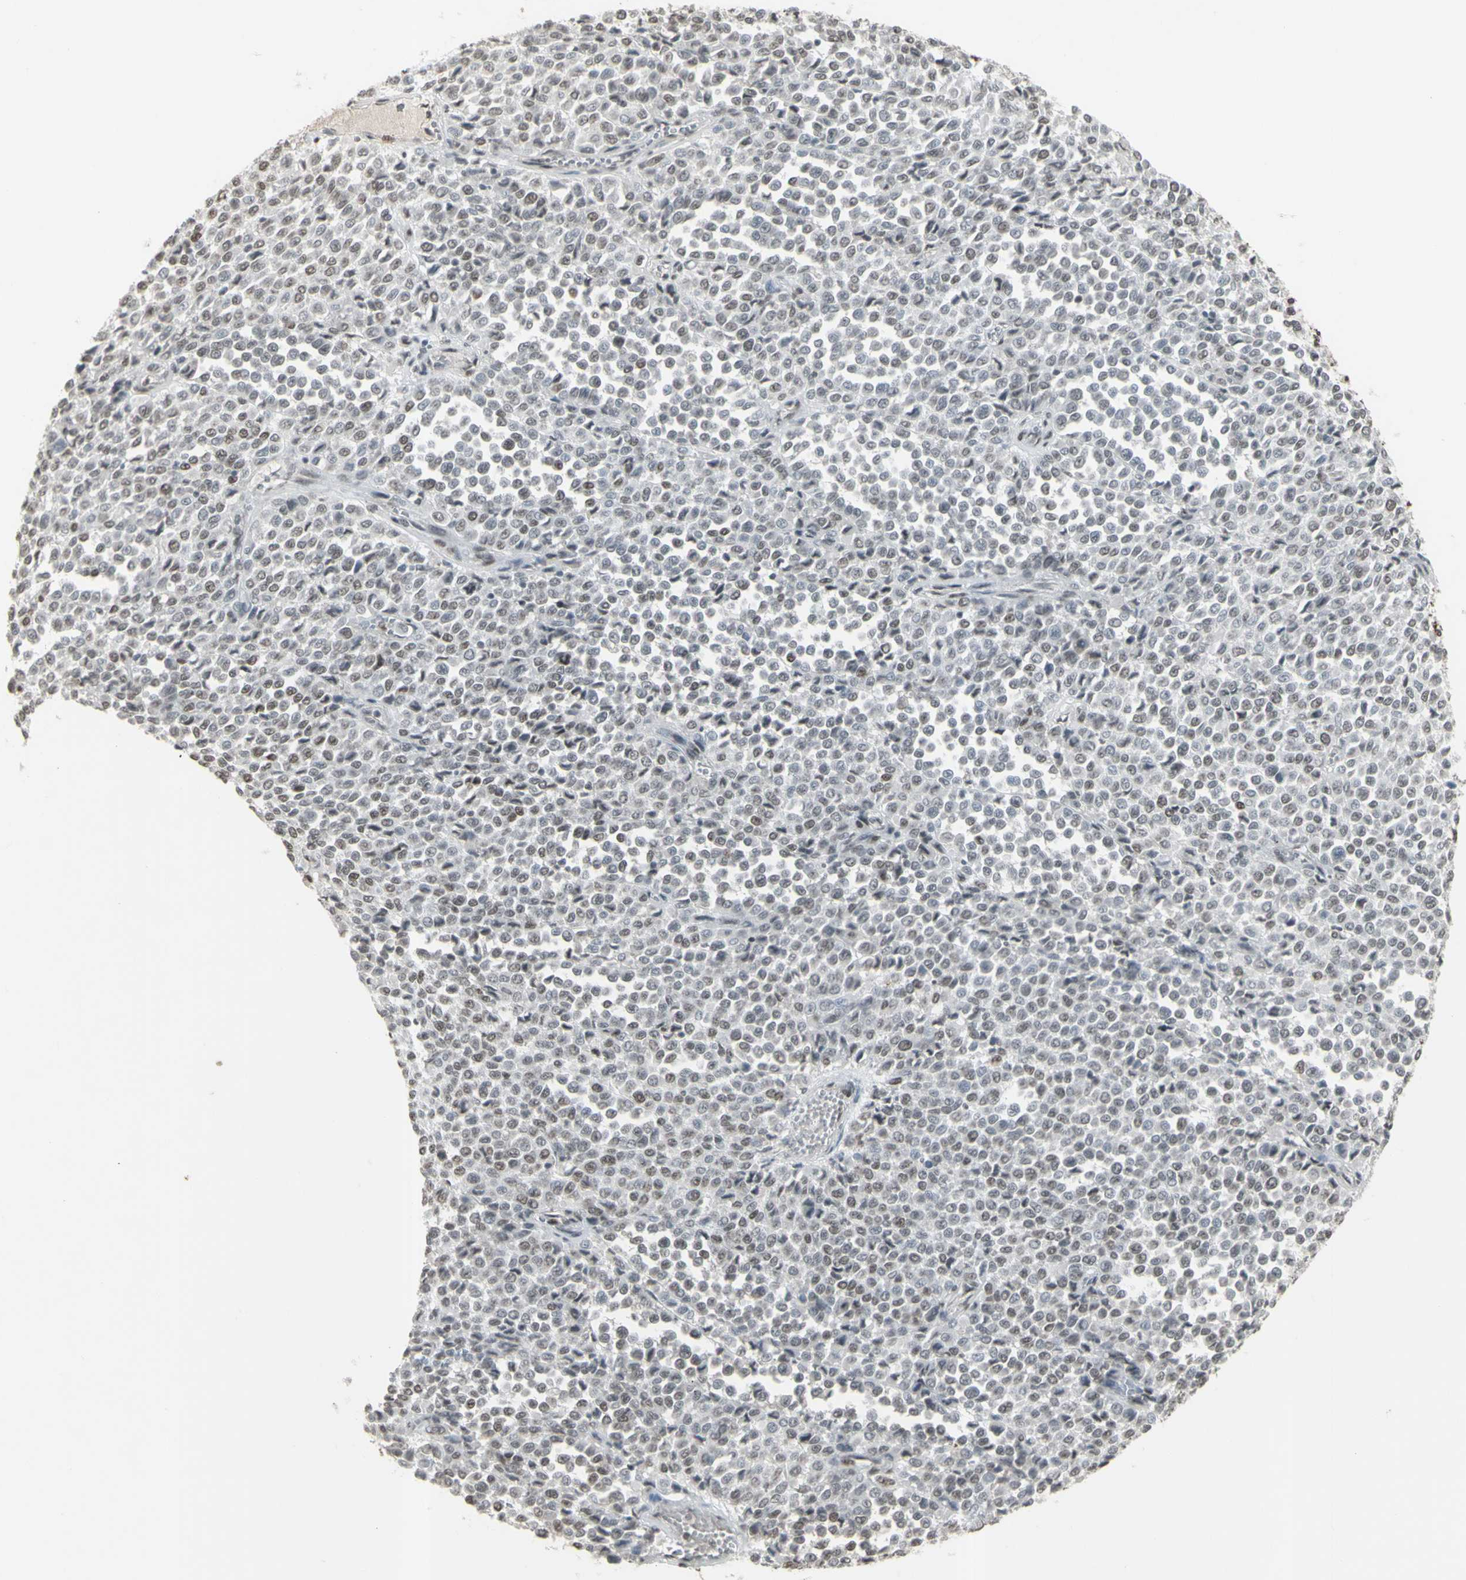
{"staining": {"intensity": "weak", "quantity": "25%-75%", "location": "nuclear"}, "tissue": "melanoma", "cell_type": "Tumor cells", "image_type": "cancer", "snomed": [{"axis": "morphology", "description": "Malignant melanoma, Metastatic site"}, {"axis": "topography", "description": "Pancreas"}], "caption": "Brown immunohistochemical staining in human malignant melanoma (metastatic site) reveals weak nuclear expression in approximately 25%-75% of tumor cells. The protein is shown in brown color, while the nuclei are stained blue.", "gene": "TRIM28", "patient": {"sex": "female", "age": 30}}